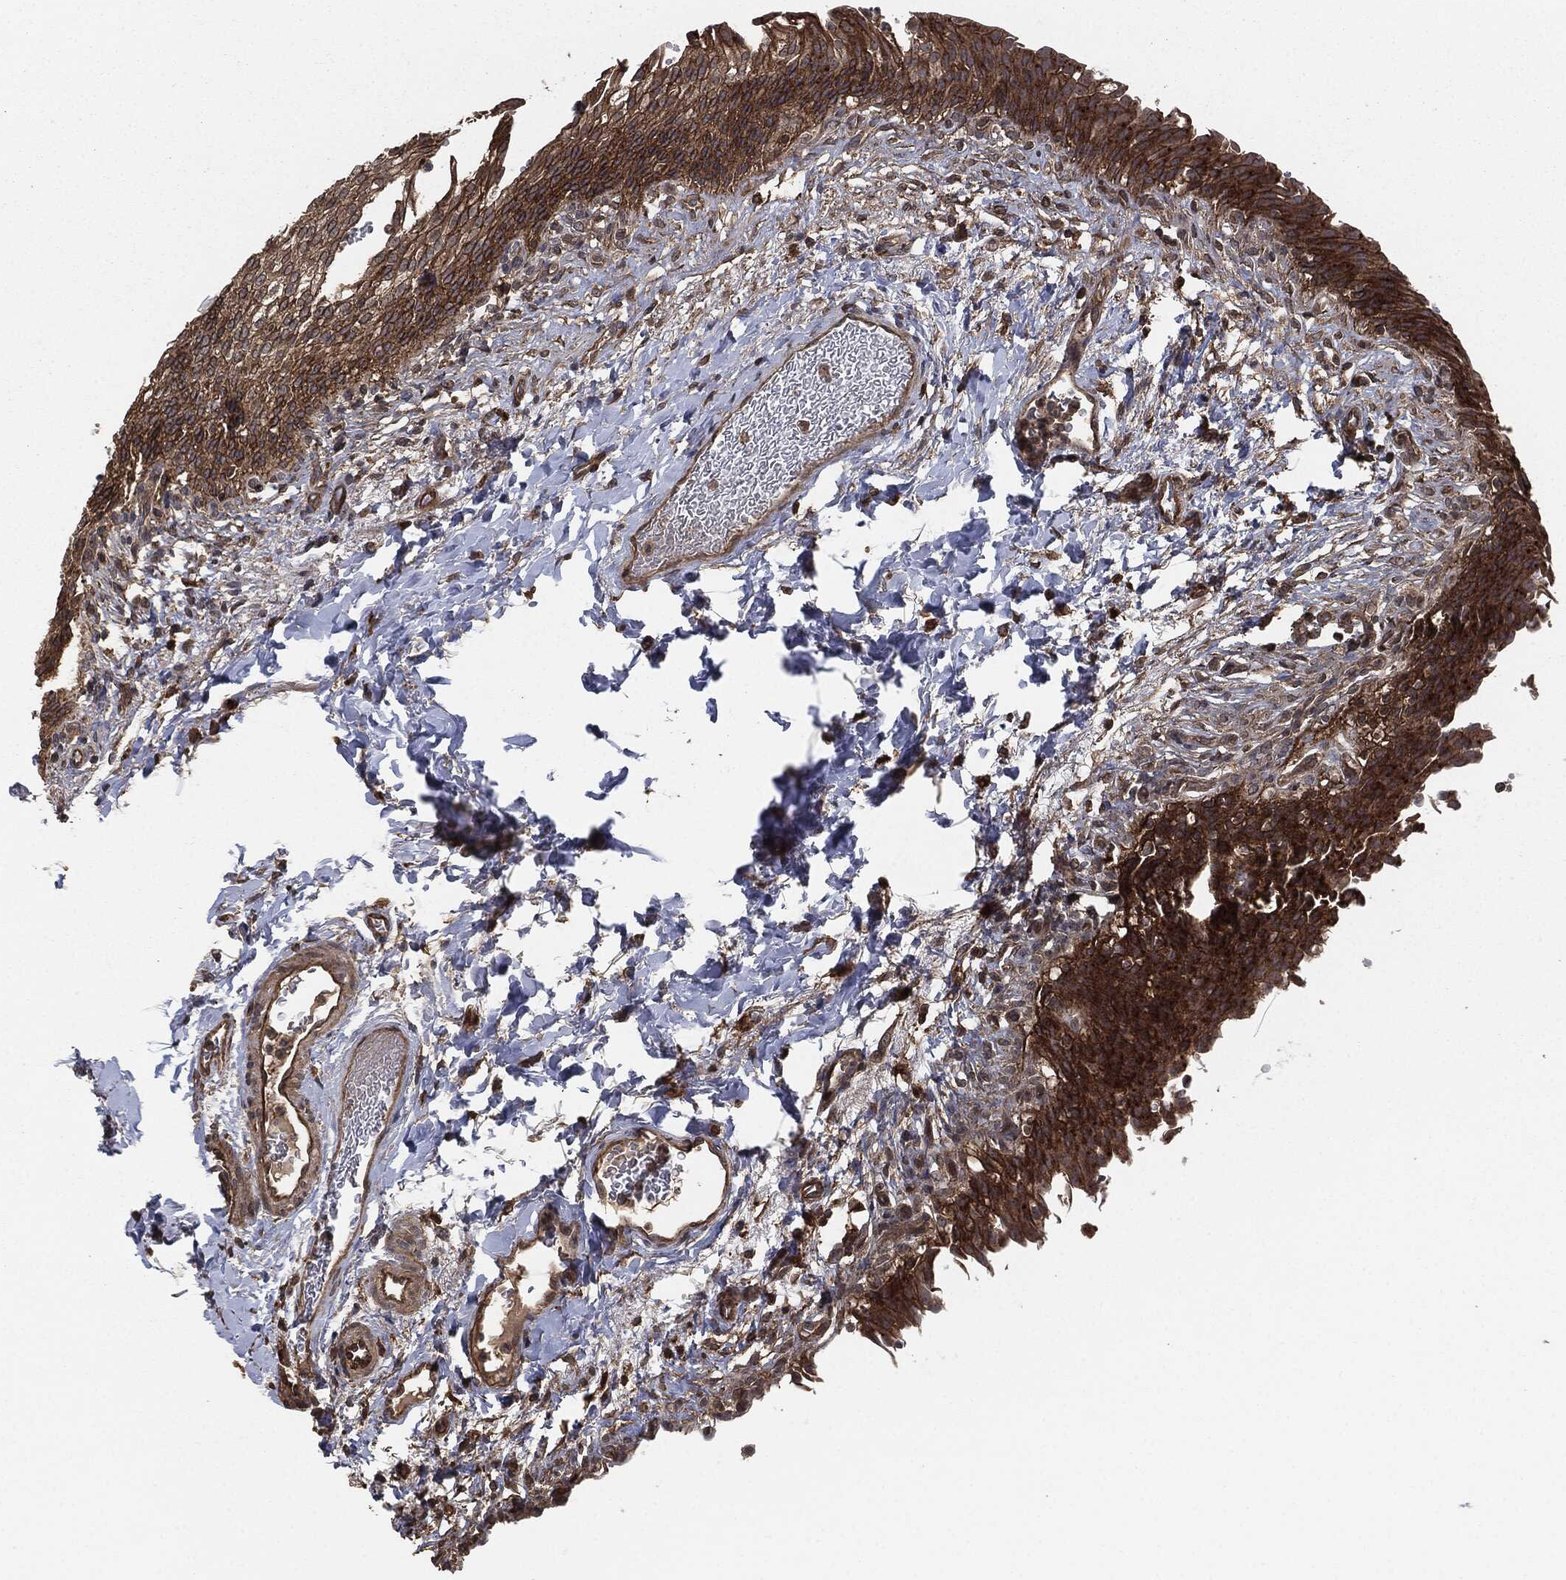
{"staining": {"intensity": "strong", "quantity": ">75%", "location": "cytoplasmic/membranous"}, "tissue": "urinary bladder", "cell_type": "Urothelial cells", "image_type": "normal", "snomed": [{"axis": "morphology", "description": "Normal tissue, NOS"}, {"axis": "topography", "description": "Urinary bladder"}], "caption": "This image reveals benign urinary bladder stained with immunohistochemistry to label a protein in brown. The cytoplasmic/membranous of urothelial cells show strong positivity for the protein. Nuclei are counter-stained blue.", "gene": "ERBIN", "patient": {"sex": "female", "age": 60}}